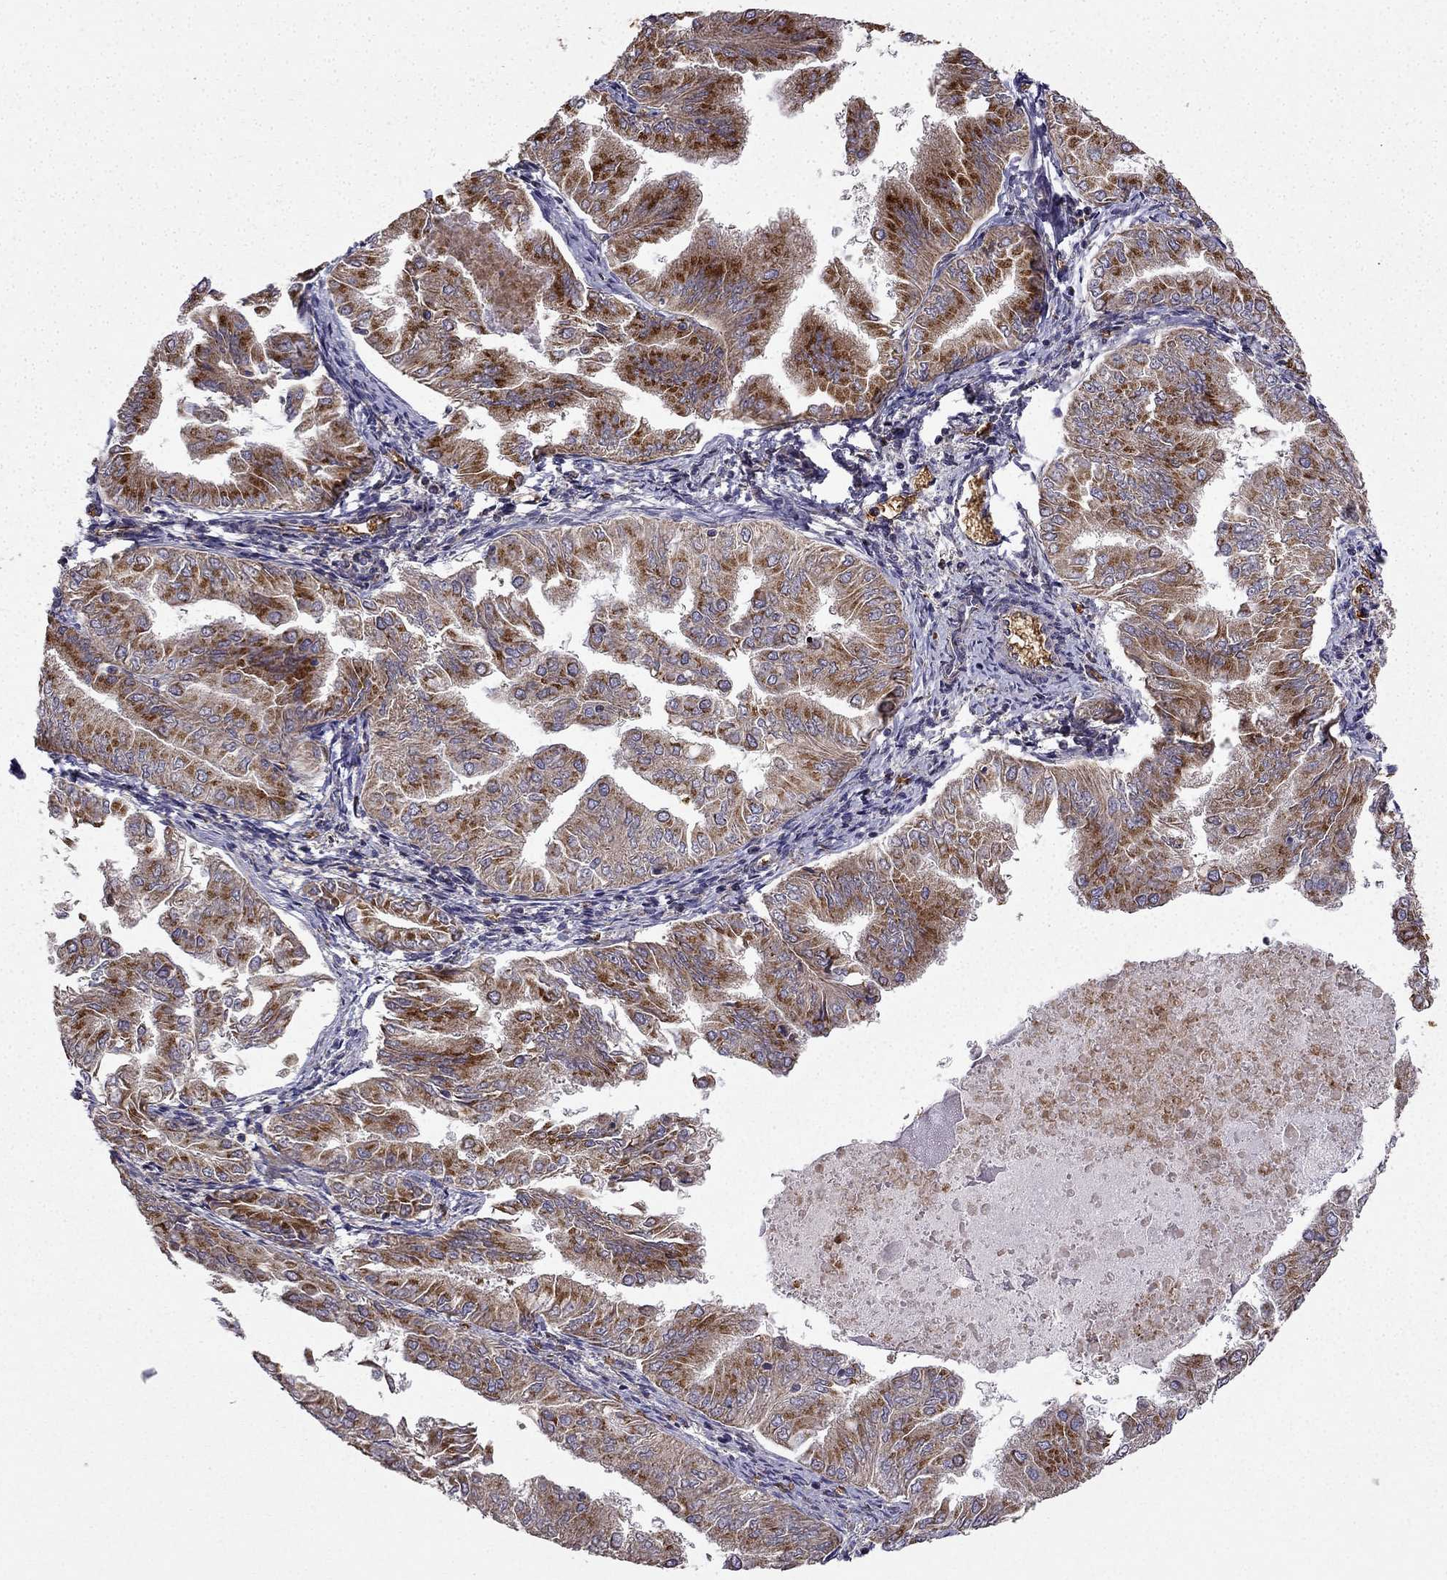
{"staining": {"intensity": "strong", "quantity": "25%-75%", "location": "cytoplasmic/membranous"}, "tissue": "endometrial cancer", "cell_type": "Tumor cells", "image_type": "cancer", "snomed": [{"axis": "morphology", "description": "Adenocarcinoma, NOS"}, {"axis": "topography", "description": "Endometrium"}], "caption": "IHC of endometrial cancer demonstrates high levels of strong cytoplasmic/membranous positivity in about 25%-75% of tumor cells. (brown staining indicates protein expression, while blue staining denotes nuclei).", "gene": "B4GALT7", "patient": {"sex": "female", "age": 53}}